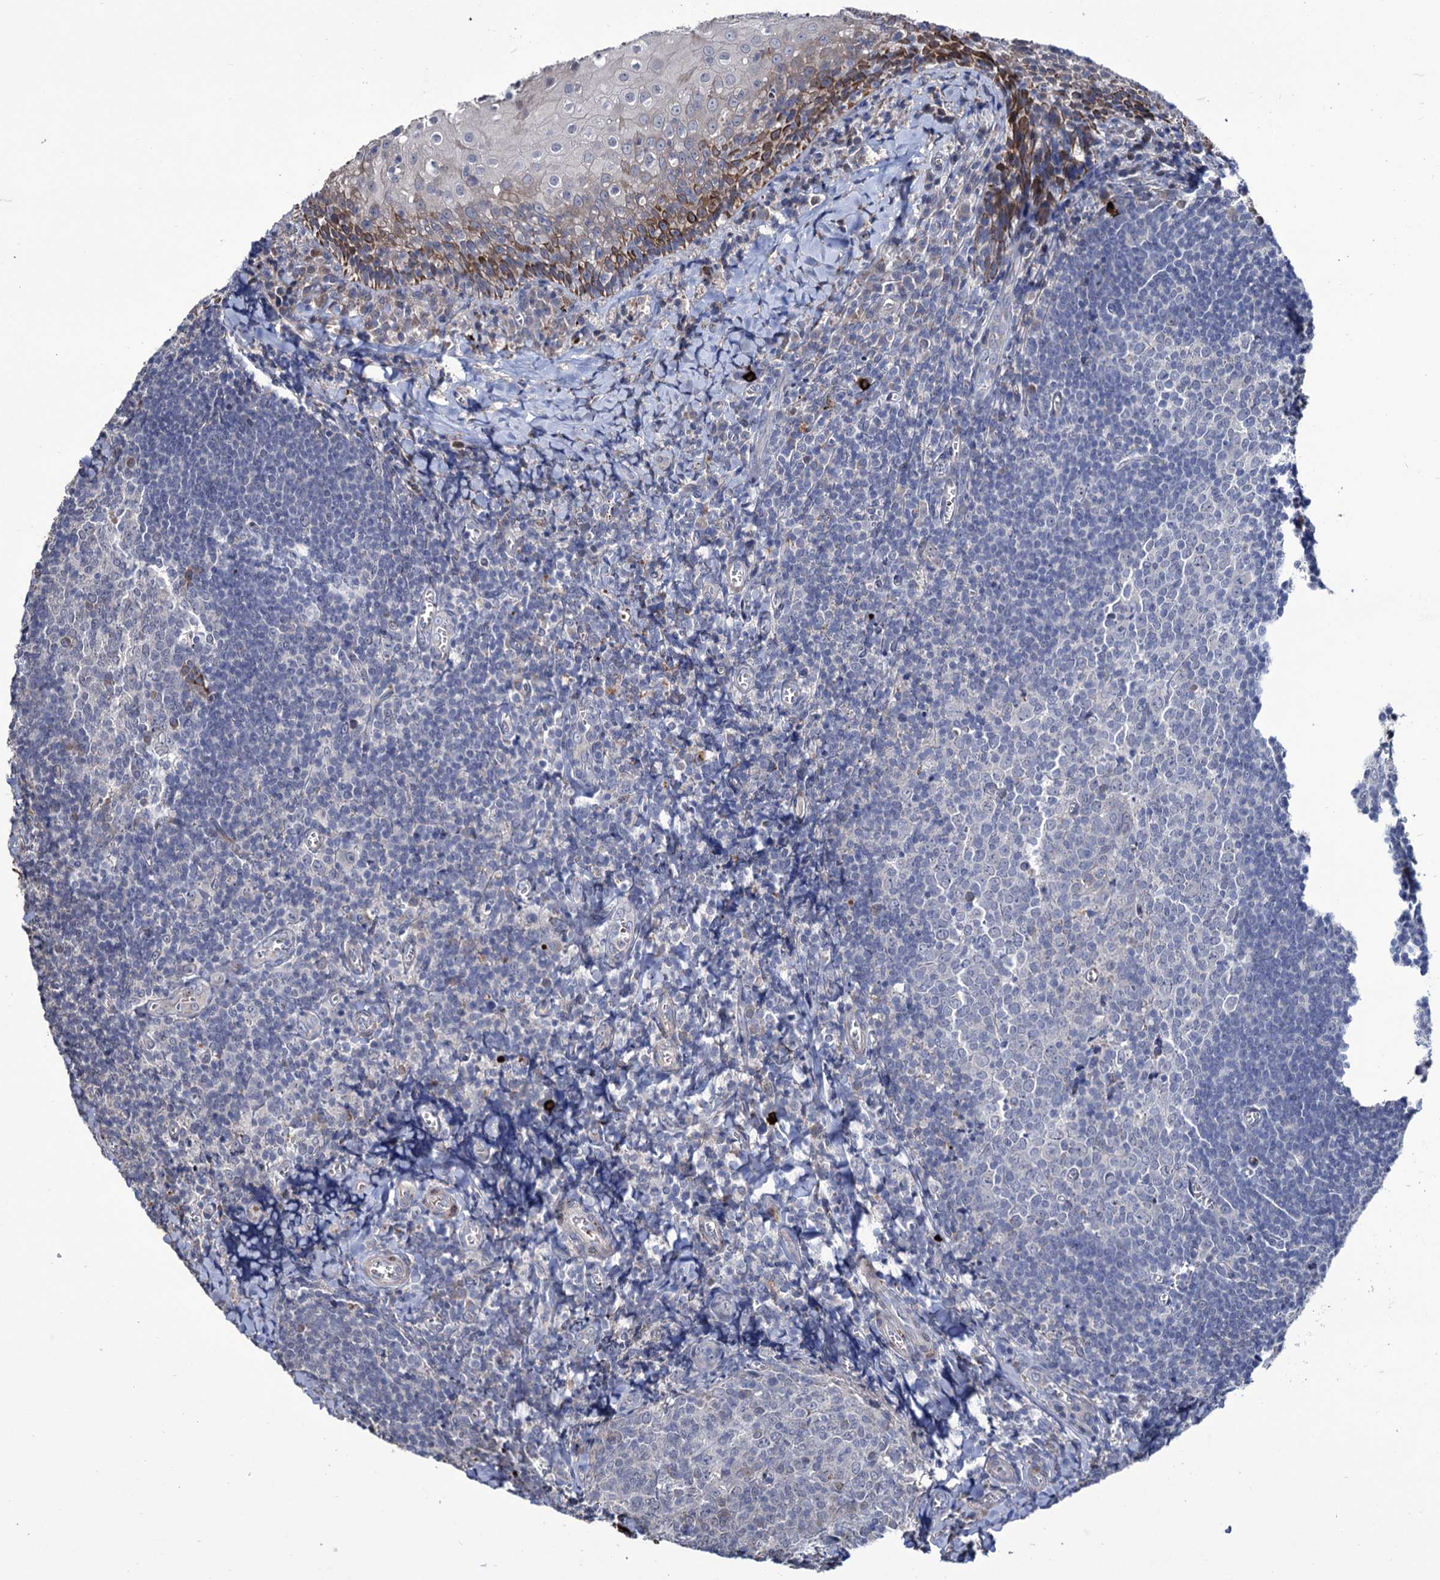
{"staining": {"intensity": "weak", "quantity": "<25%", "location": "cytoplasmic/membranous"}, "tissue": "tonsil", "cell_type": "Germinal center cells", "image_type": "normal", "snomed": [{"axis": "morphology", "description": "Normal tissue, NOS"}, {"axis": "topography", "description": "Tonsil"}], "caption": "The IHC histopathology image has no significant staining in germinal center cells of tonsil.", "gene": "TUBGCP5", "patient": {"sex": "male", "age": 27}}